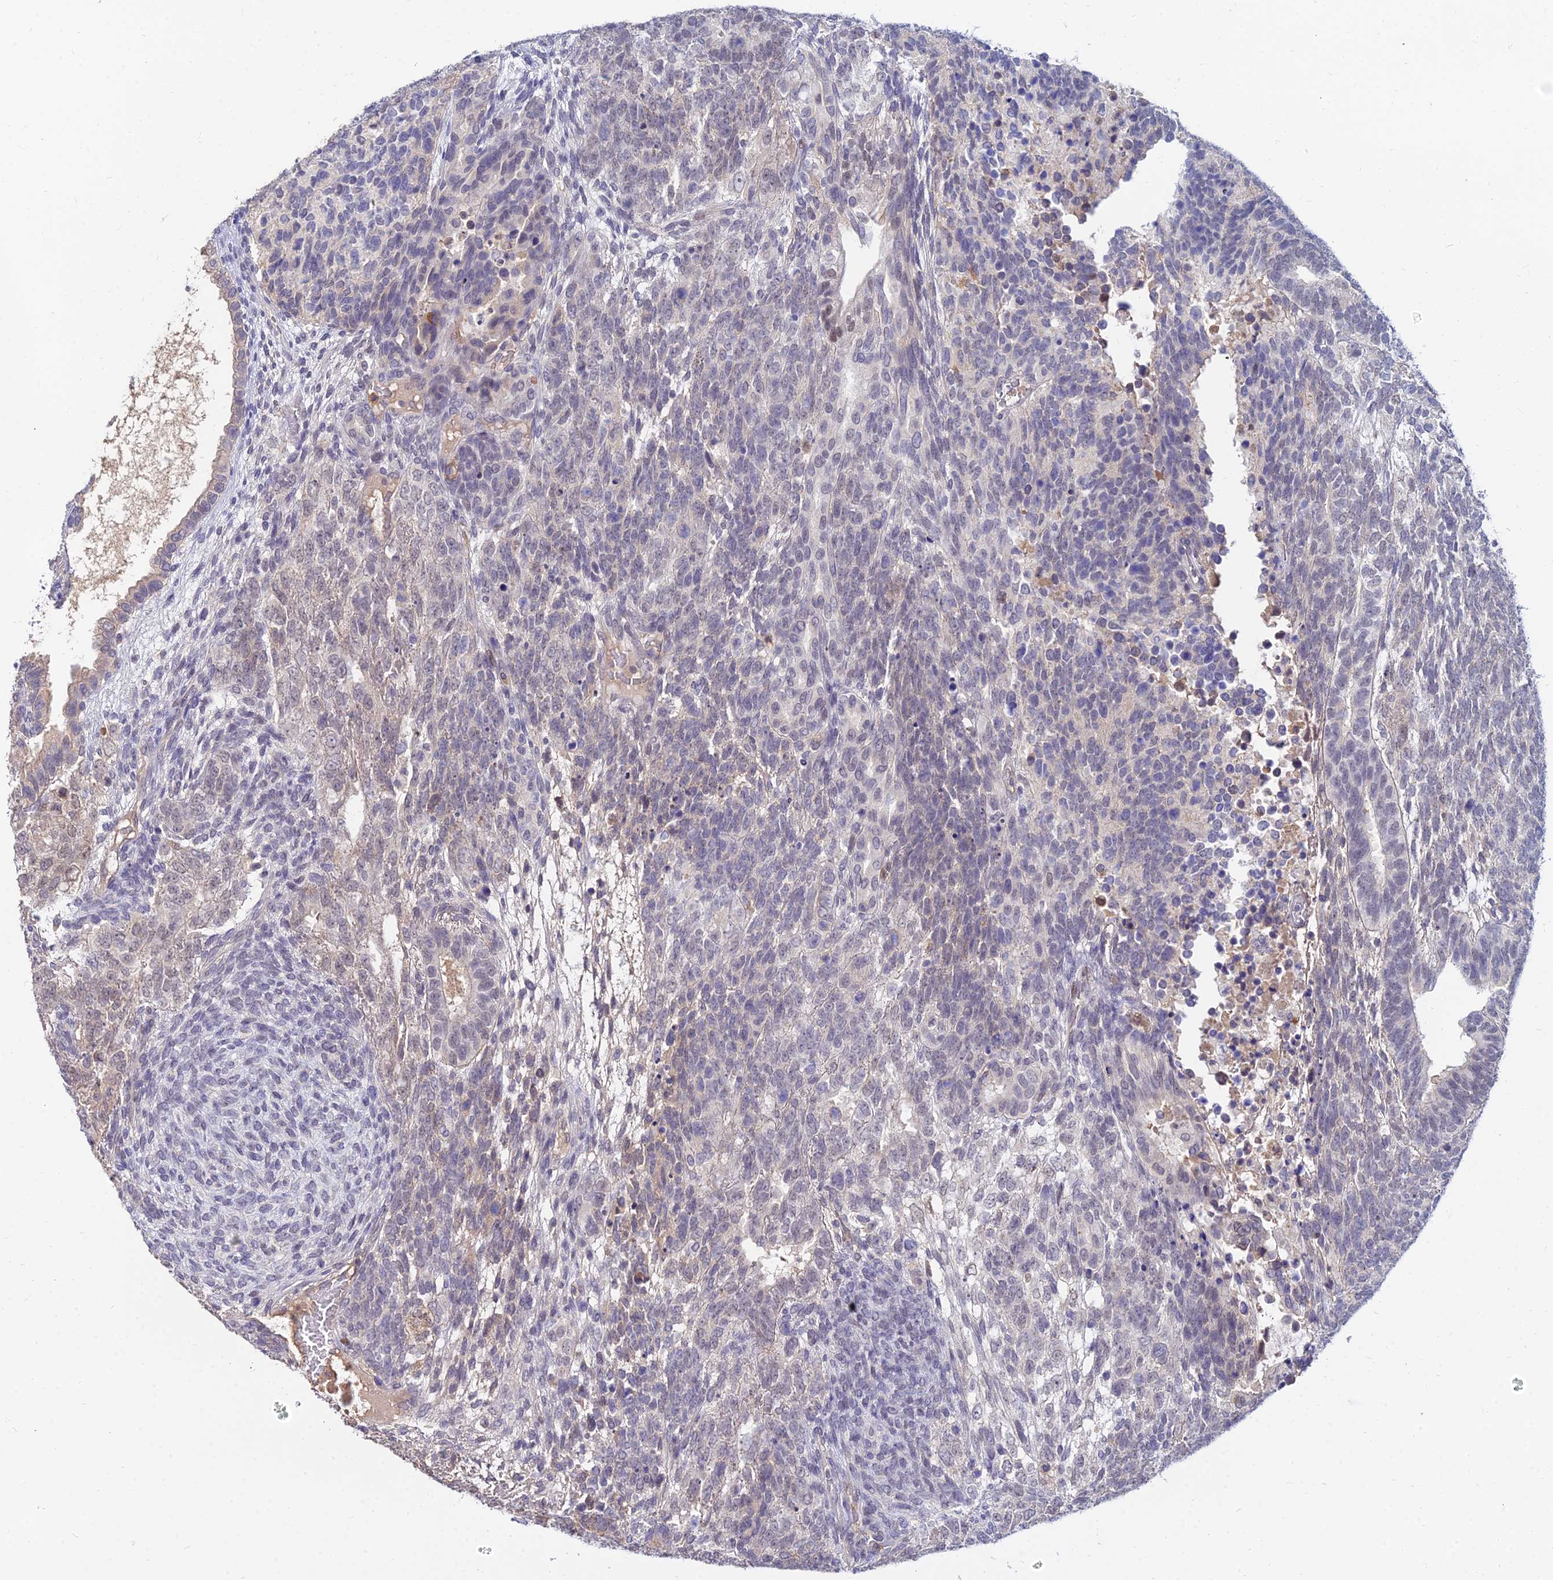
{"staining": {"intensity": "weak", "quantity": "<25%", "location": "cytoplasmic/membranous,nuclear"}, "tissue": "testis cancer", "cell_type": "Tumor cells", "image_type": "cancer", "snomed": [{"axis": "morphology", "description": "Carcinoma, Embryonal, NOS"}, {"axis": "topography", "description": "Testis"}], "caption": "An image of human testis cancer is negative for staining in tumor cells. (DAB (3,3'-diaminobenzidine) immunohistochemistry, high magnification).", "gene": "GOLGA6D", "patient": {"sex": "male", "age": 23}}